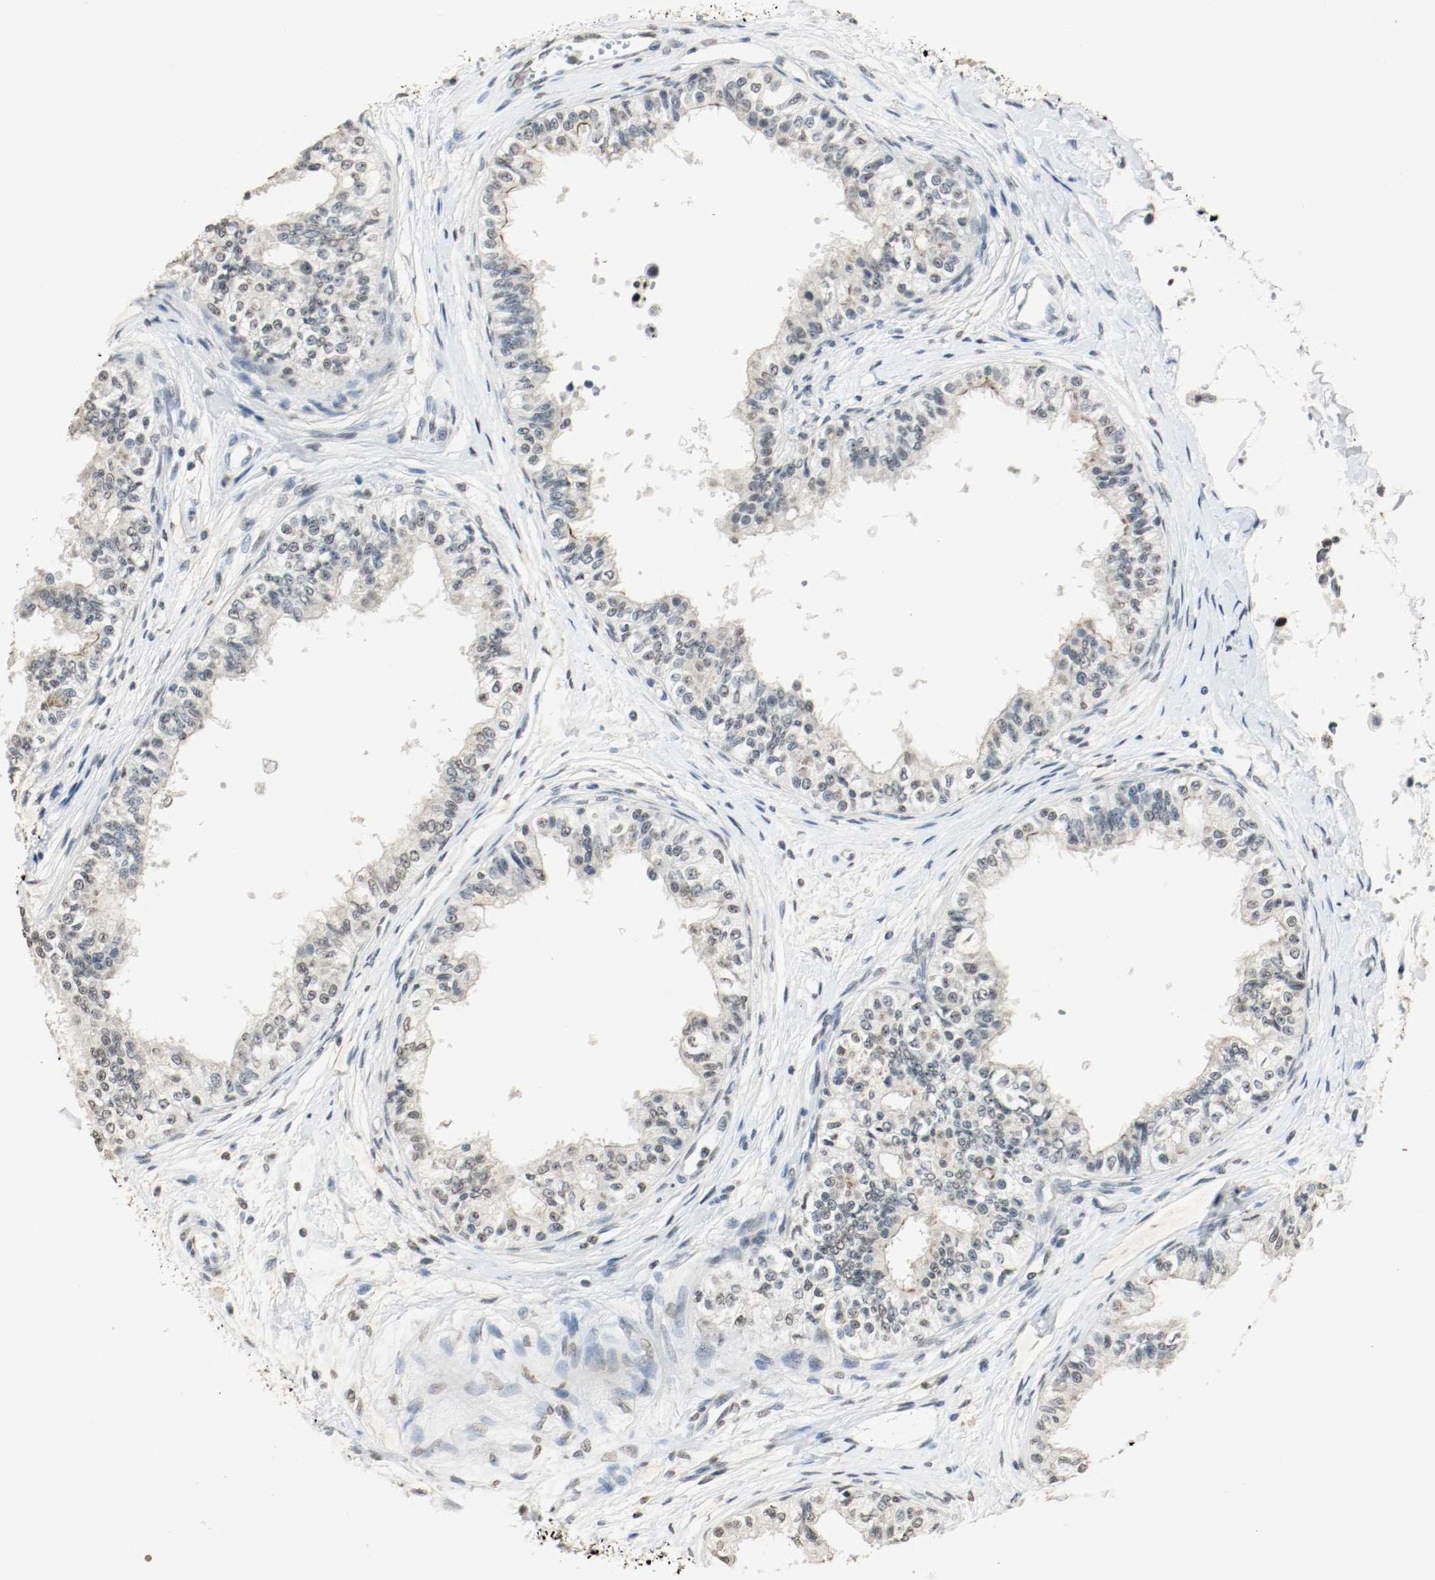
{"staining": {"intensity": "weak", "quantity": "25%-75%", "location": "cytoplasmic/membranous,nuclear"}, "tissue": "epididymis", "cell_type": "Glandular cells", "image_type": "normal", "snomed": [{"axis": "morphology", "description": "Normal tissue, NOS"}, {"axis": "morphology", "description": "Adenocarcinoma, metastatic, NOS"}, {"axis": "topography", "description": "Testis"}, {"axis": "topography", "description": "Epididymis"}], "caption": "Epididymis stained with immunohistochemistry demonstrates weak cytoplasmic/membranous,nuclear positivity in approximately 25%-75% of glandular cells. (DAB IHC with brightfield microscopy, high magnification).", "gene": "DNMT1", "patient": {"sex": "male", "age": 26}}